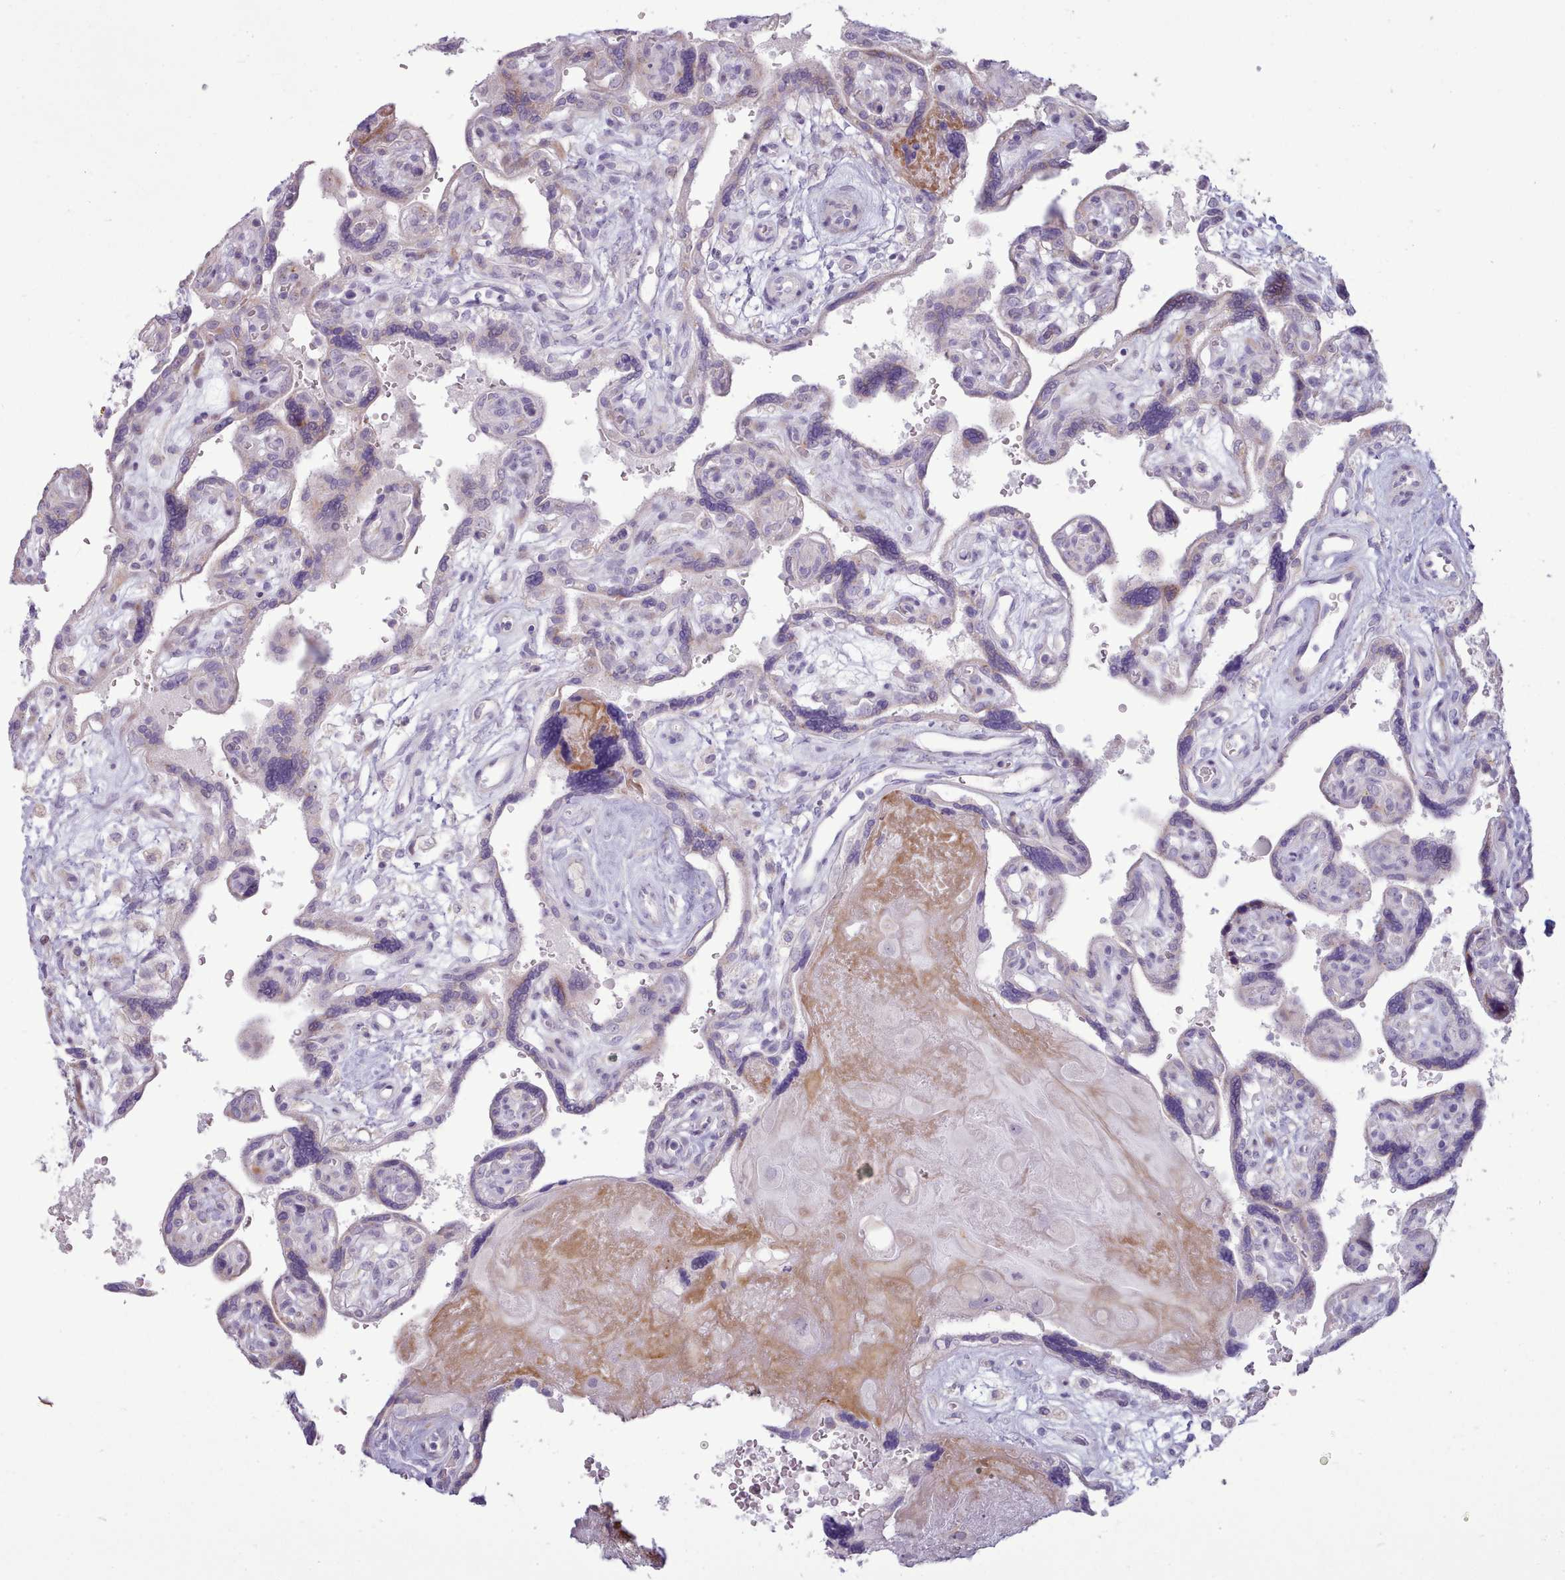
{"staining": {"intensity": "negative", "quantity": "none", "location": "none"}, "tissue": "placenta", "cell_type": "Decidual cells", "image_type": "normal", "snomed": [{"axis": "morphology", "description": "Normal tissue, NOS"}, {"axis": "topography", "description": "Placenta"}], "caption": "Normal placenta was stained to show a protein in brown. There is no significant expression in decidual cells.", "gene": "PPP3R1", "patient": {"sex": "female", "age": 39}}